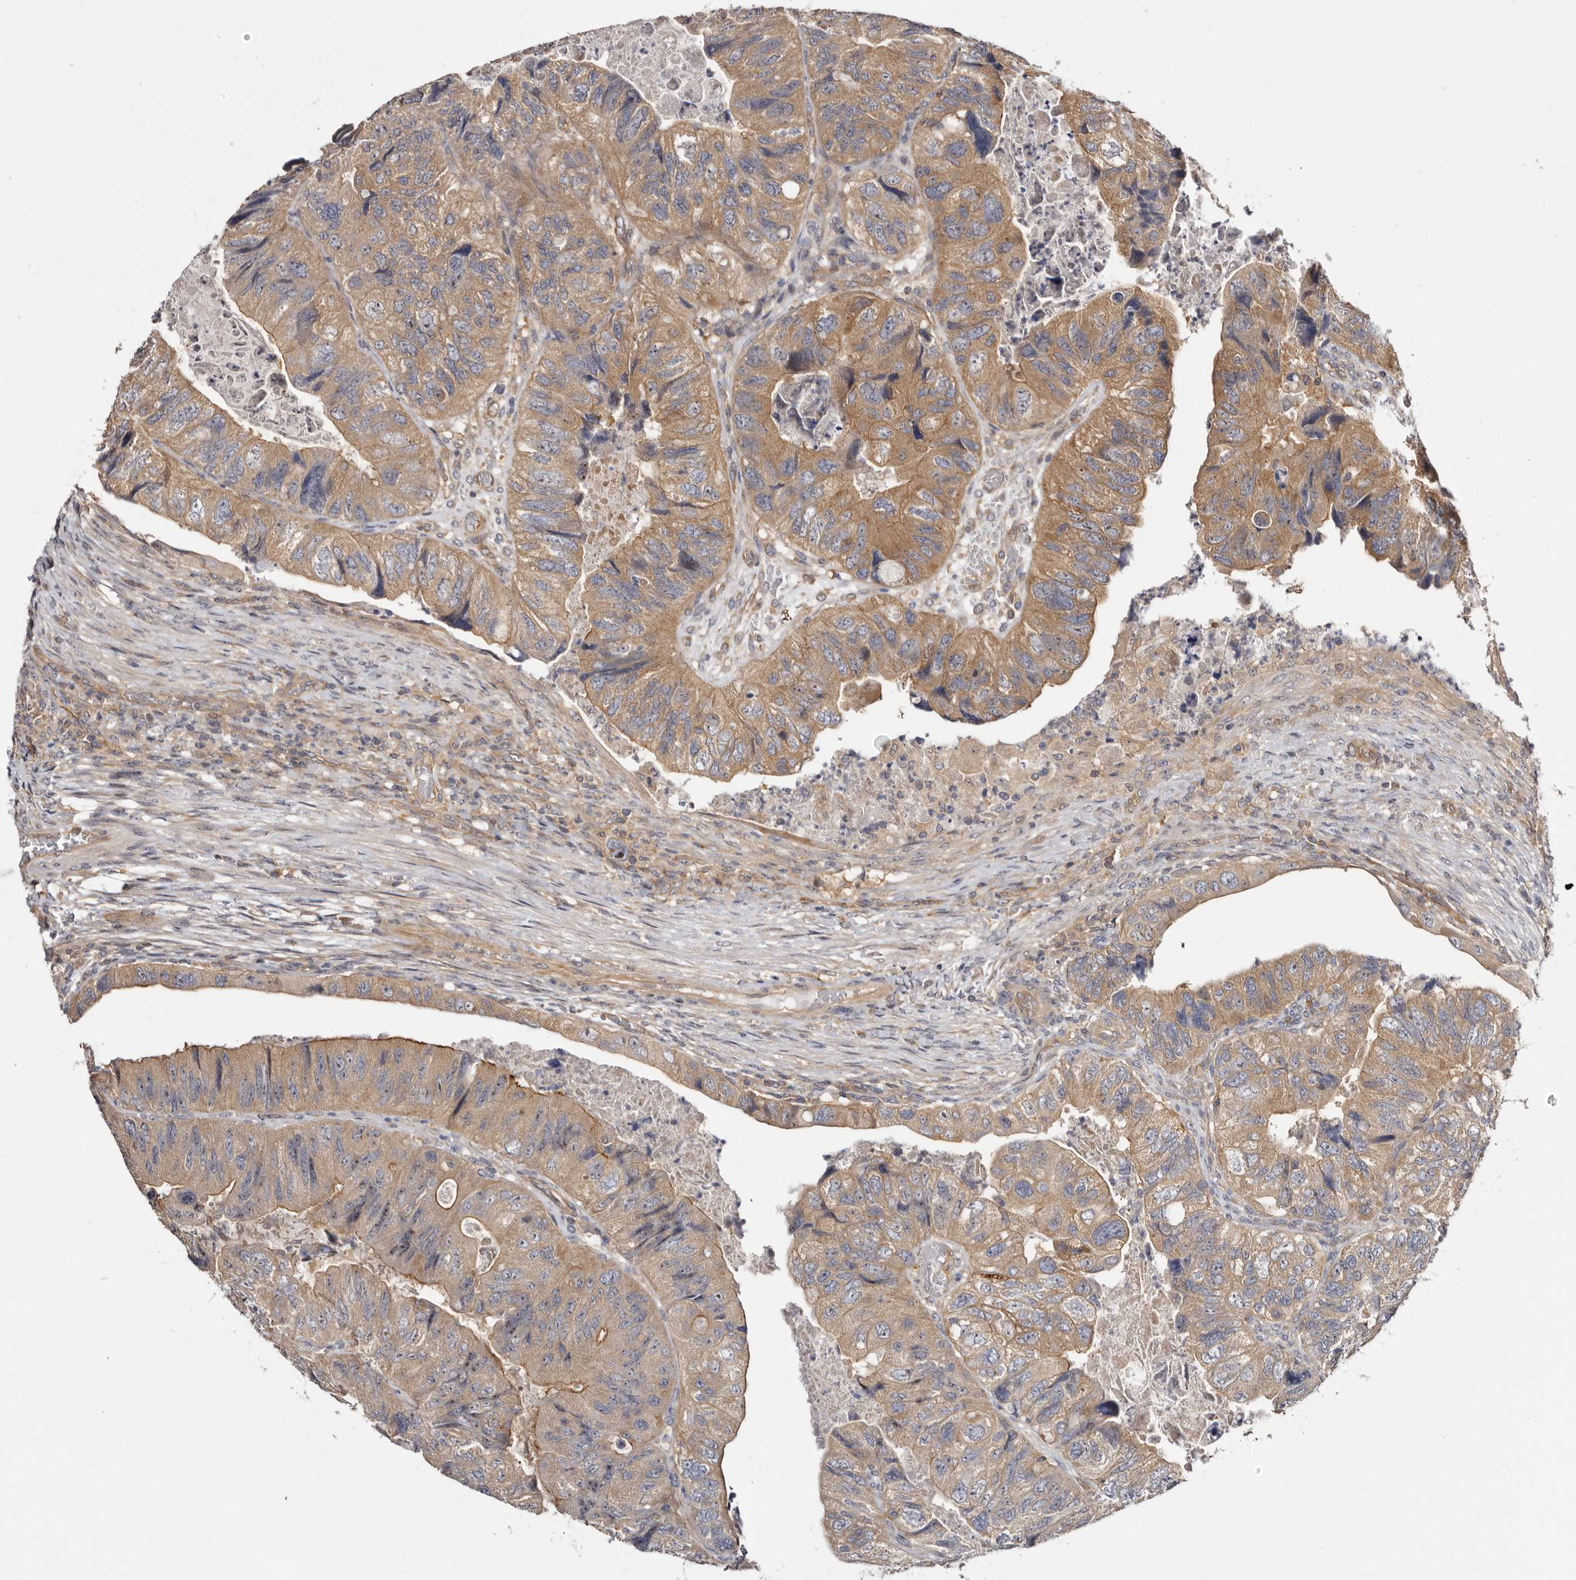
{"staining": {"intensity": "moderate", "quantity": ">75%", "location": "cytoplasmic/membranous"}, "tissue": "colorectal cancer", "cell_type": "Tumor cells", "image_type": "cancer", "snomed": [{"axis": "morphology", "description": "Adenocarcinoma, NOS"}, {"axis": "topography", "description": "Rectum"}], "caption": "An image showing moderate cytoplasmic/membranous positivity in approximately >75% of tumor cells in colorectal cancer, as visualized by brown immunohistochemical staining.", "gene": "PANK4", "patient": {"sex": "male", "age": 63}}